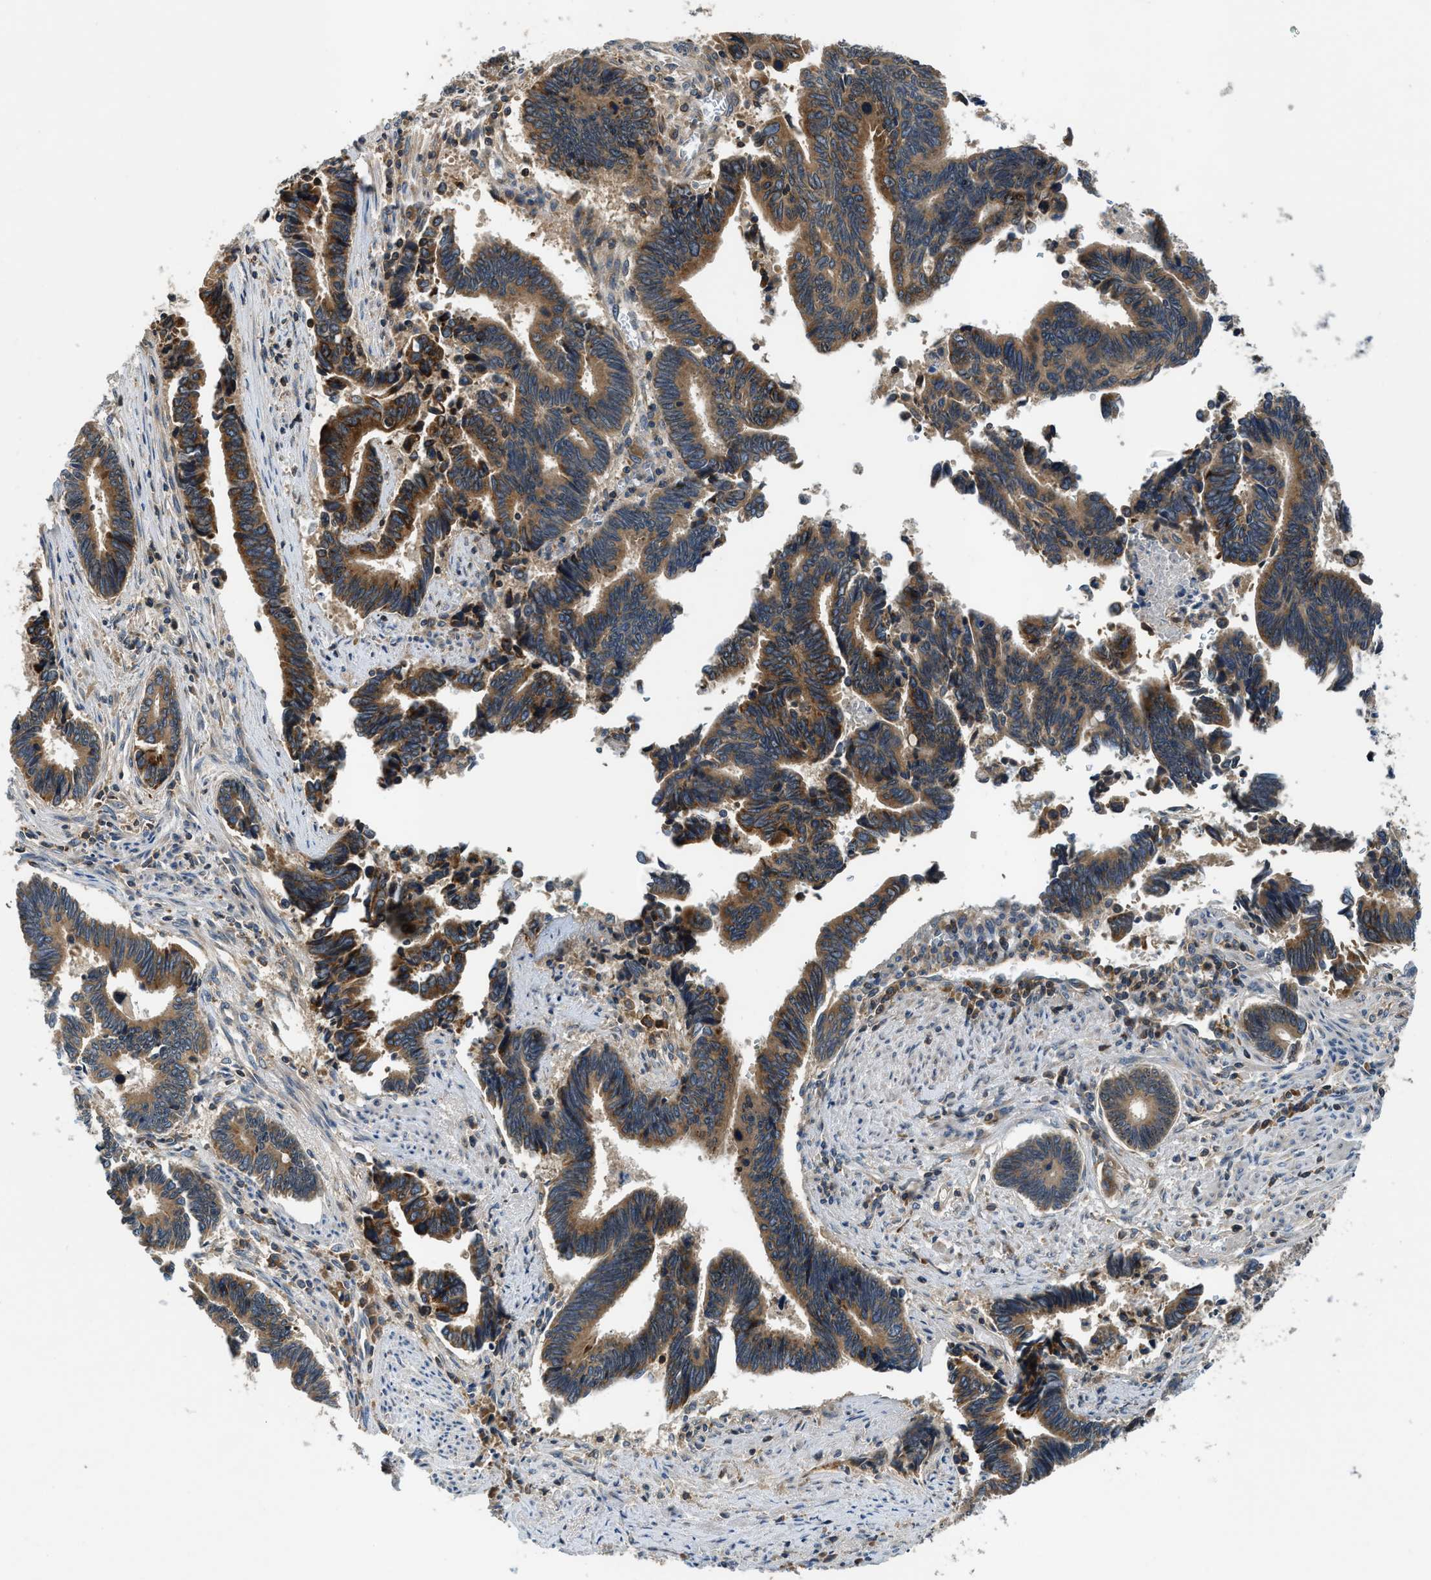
{"staining": {"intensity": "strong", "quantity": ">75%", "location": "cytoplasmic/membranous"}, "tissue": "pancreatic cancer", "cell_type": "Tumor cells", "image_type": "cancer", "snomed": [{"axis": "morphology", "description": "Adenocarcinoma, NOS"}, {"axis": "topography", "description": "Pancreas"}], "caption": "Brown immunohistochemical staining in human pancreatic cancer demonstrates strong cytoplasmic/membranous staining in approximately >75% of tumor cells. Using DAB (3,3'-diaminobenzidine) (brown) and hematoxylin (blue) stains, captured at high magnification using brightfield microscopy.", "gene": "PAFAH2", "patient": {"sex": "female", "age": 70}}